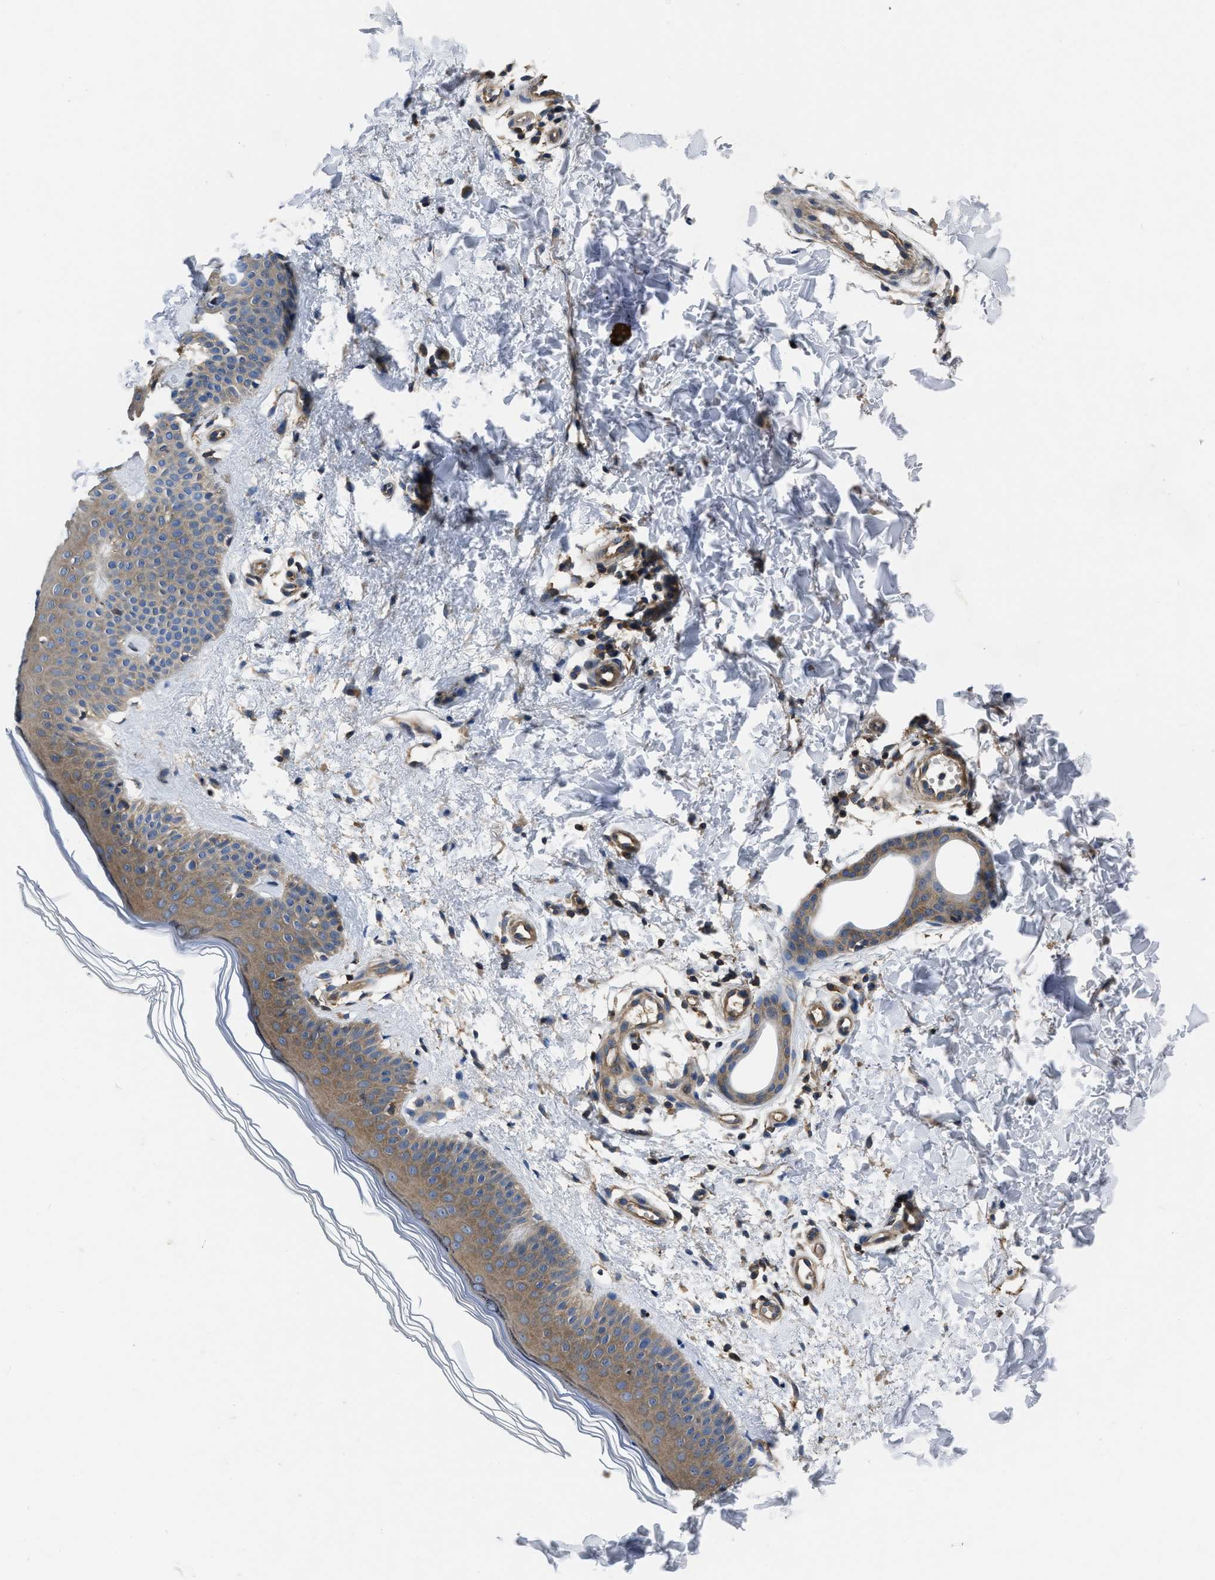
{"staining": {"intensity": "moderate", "quantity": ">75%", "location": "cytoplasmic/membranous"}, "tissue": "skin", "cell_type": "Fibroblasts", "image_type": "normal", "snomed": [{"axis": "morphology", "description": "Normal tissue, NOS"}, {"axis": "morphology", "description": "Malignant melanoma, NOS"}, {"axis": "topography", "description": "Skin"}], "caption": "Immunohistochemistry of benign skin reveals medium levels of moderate cytoplasmic/membranous expression in about >75% of fibroblasts. The staining was performed using DAB, with brown indicating positive protein expression. Nuclei are stained blue with hematoxylin.", "gene": "YARS1", "patient": {"sex": "male", "age": 83}}